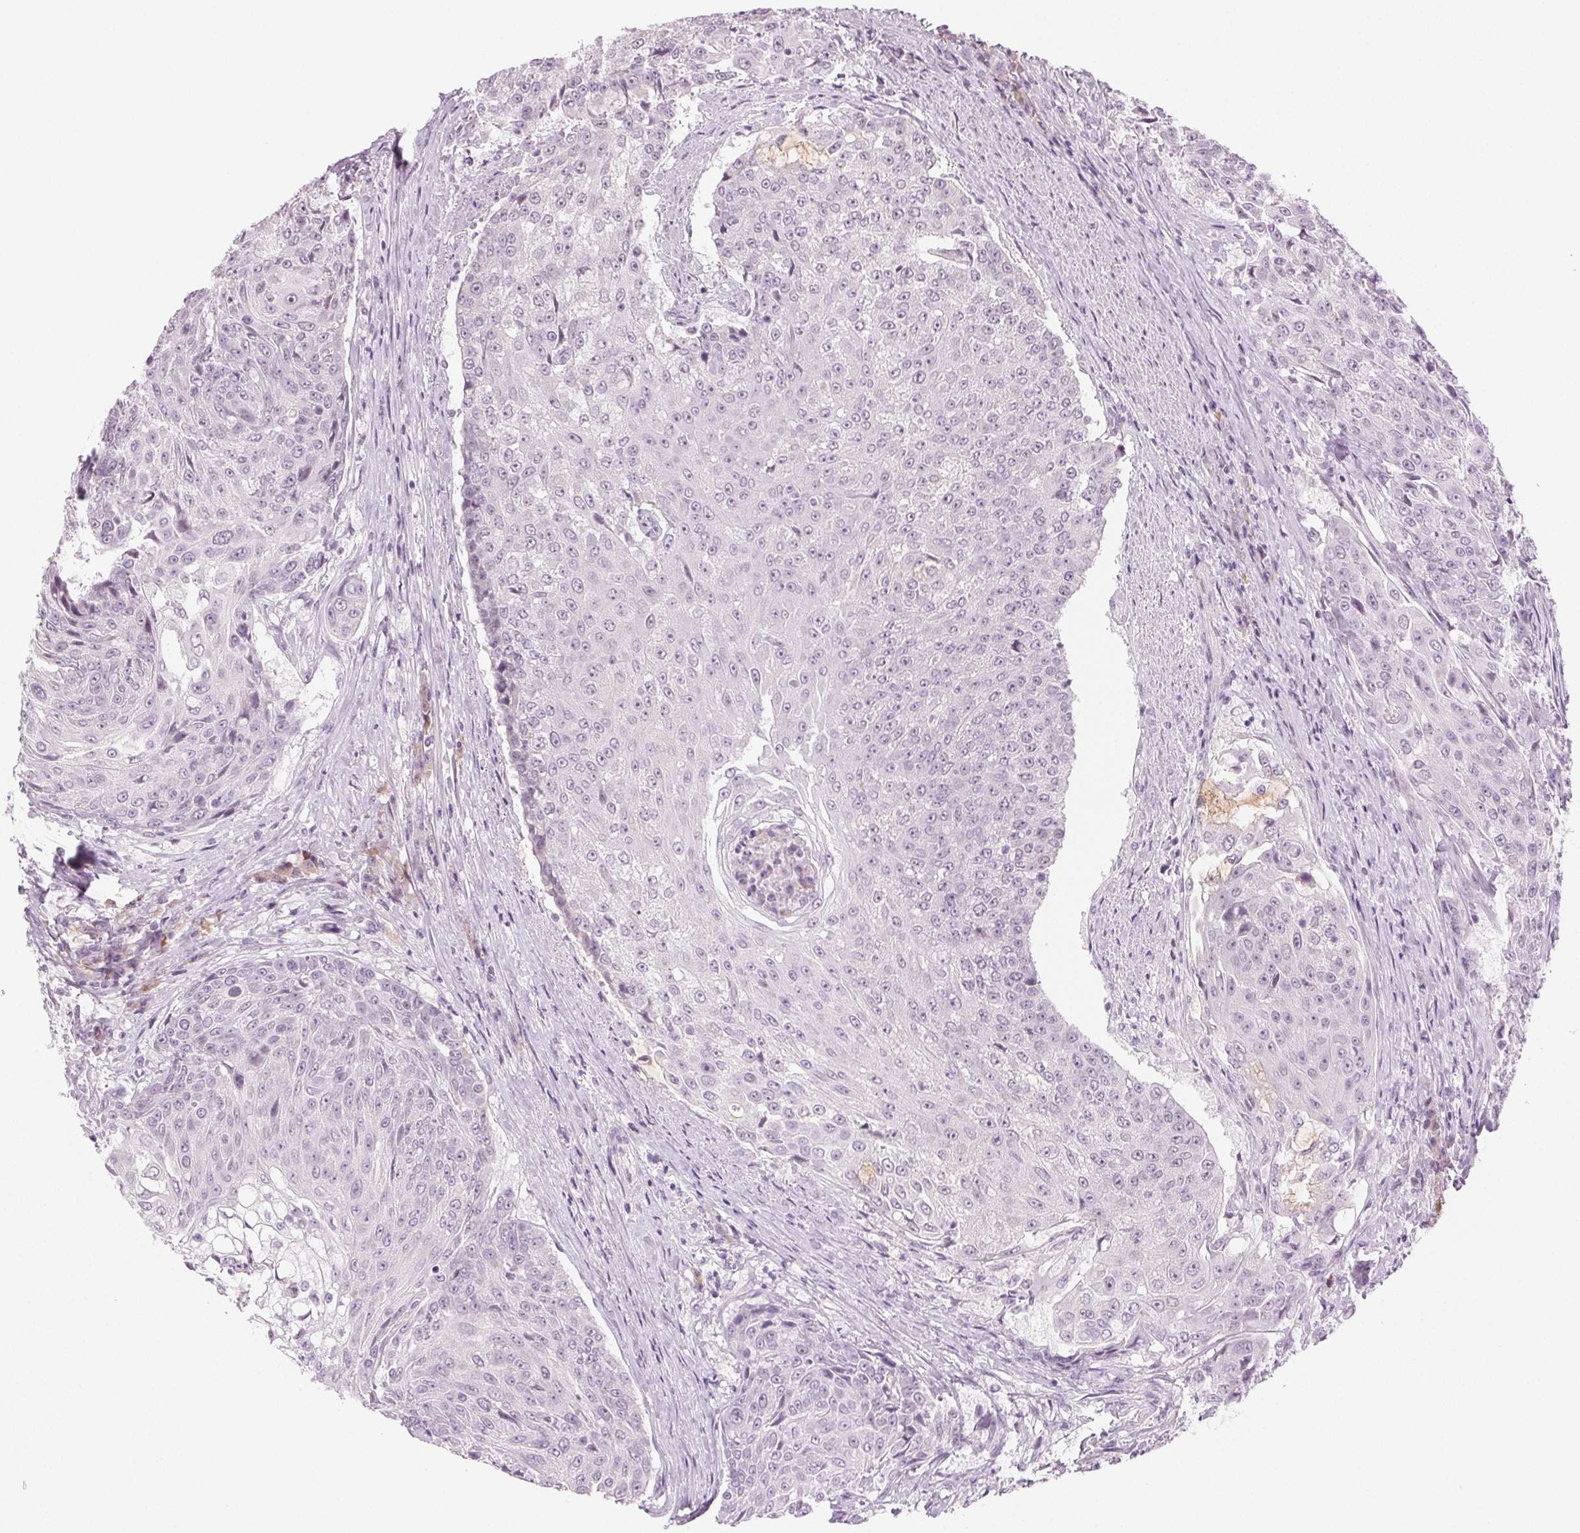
{"staining": {"intensity": "negative", "quantity": "none", "location": "none"}, "tissue": "urothelial cancer", "cell_type": "Tumor cells", "image_type": "cancer", "snomed": [{"axis": "morphology", "description": "Urothelial carcinoma, High grade"}, {"axis": "topography", "description": "Urinary bladder"}], "caption": "A histopathology image of human urothelial carcinoma (high-grade) is negative for staining in tumor cells.", "gene": "HSF5", "patient": {"sex": "female", "age": 63}}